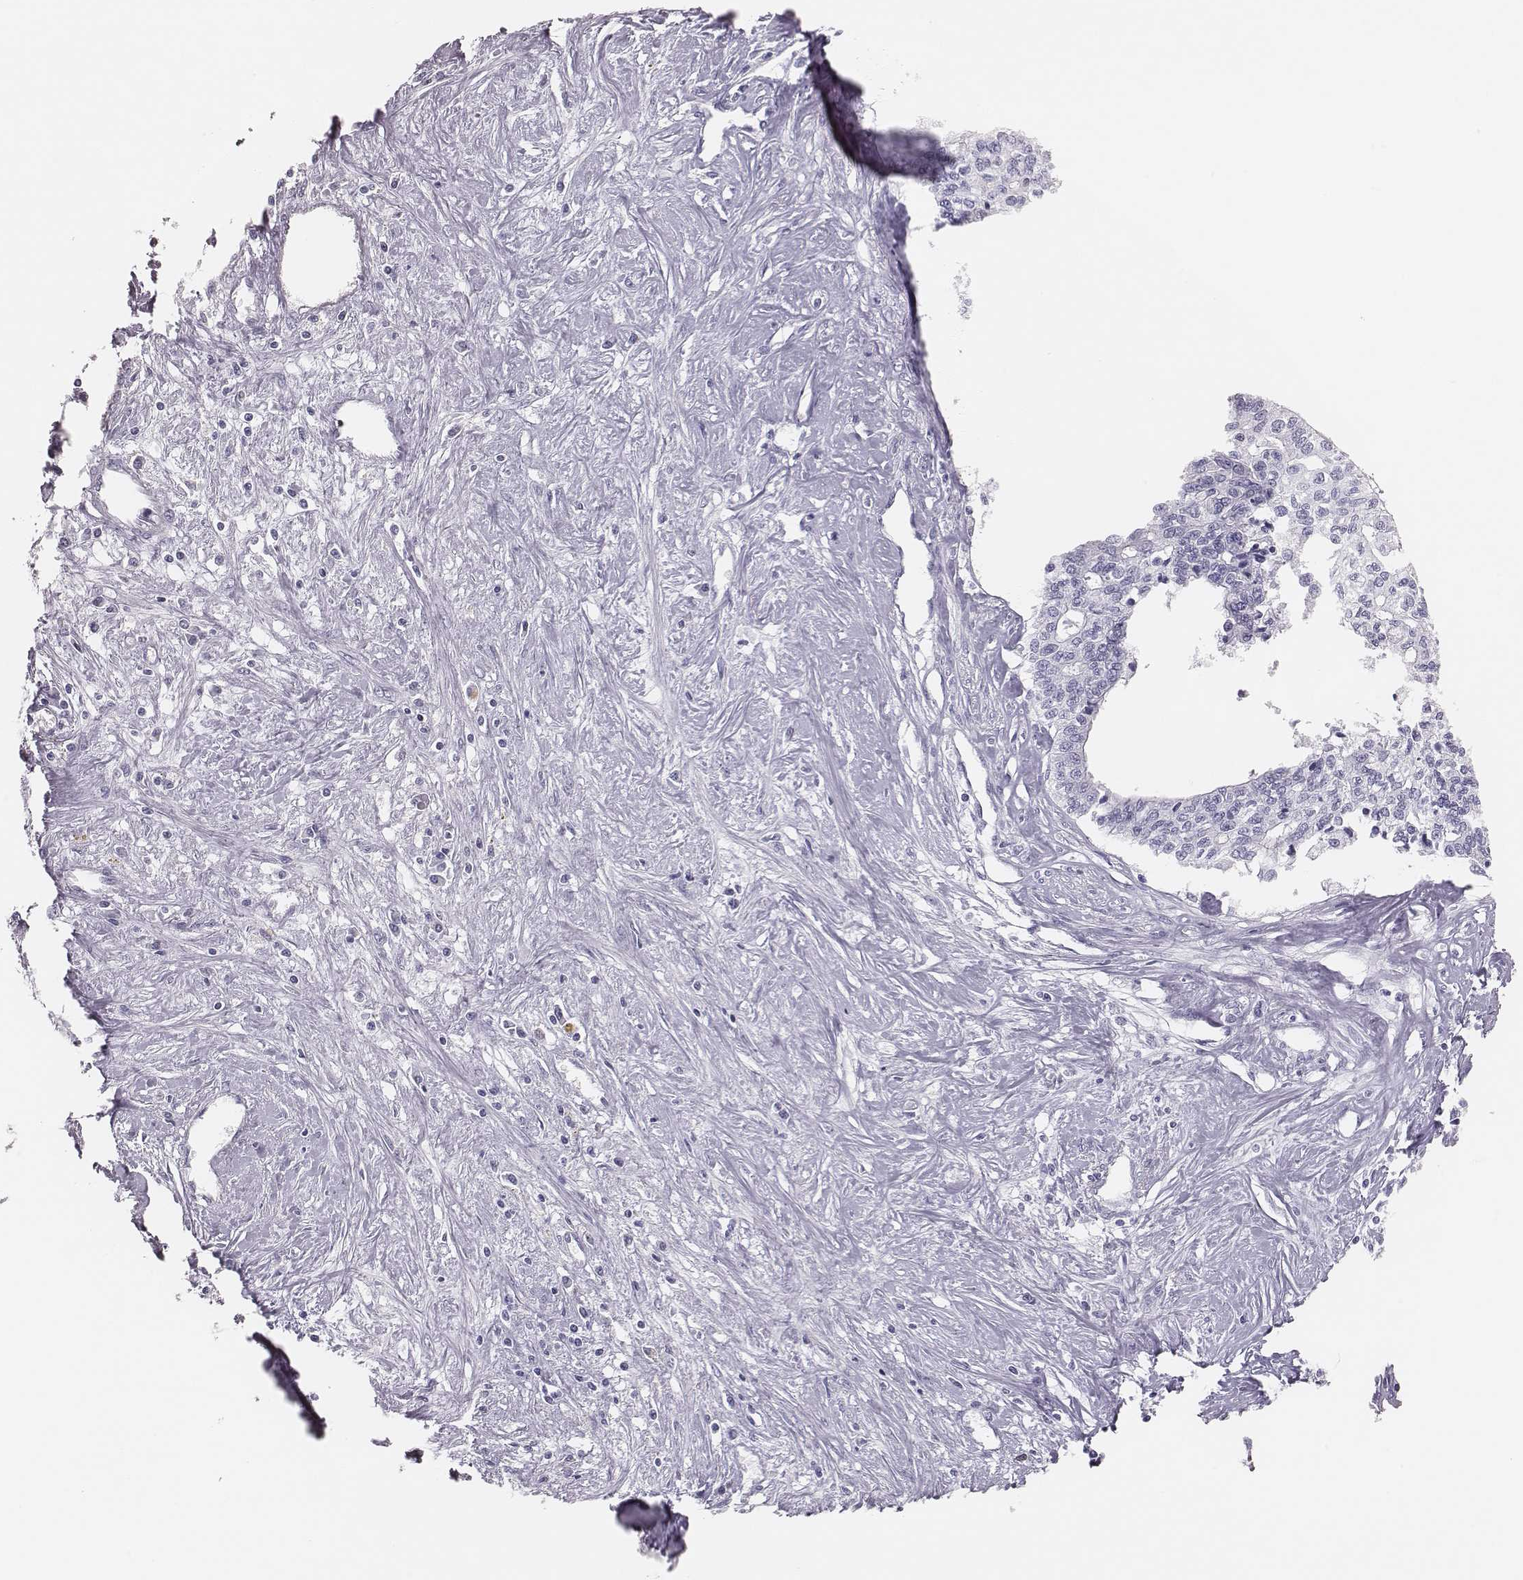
{"staining": {"intensity": "negative", "quantity": "none", "location": "none"}, "tissue": "liver cancer", "cell_type": "Tumor cells", "image_type": "cancer", "snomed": [{"axis": "morphology", "description": "Cholangiocarcinoma"}, {"axis": "topography", "description": "Liver"}], "caption": "IHC histopathology image of human liver cancer (cholangiocarcinoma) stained for a protein (brown), which demonstrates no expression in tumor cells.", "gene": "H1-6", "patient": {"sex": "female", "age": 61}}